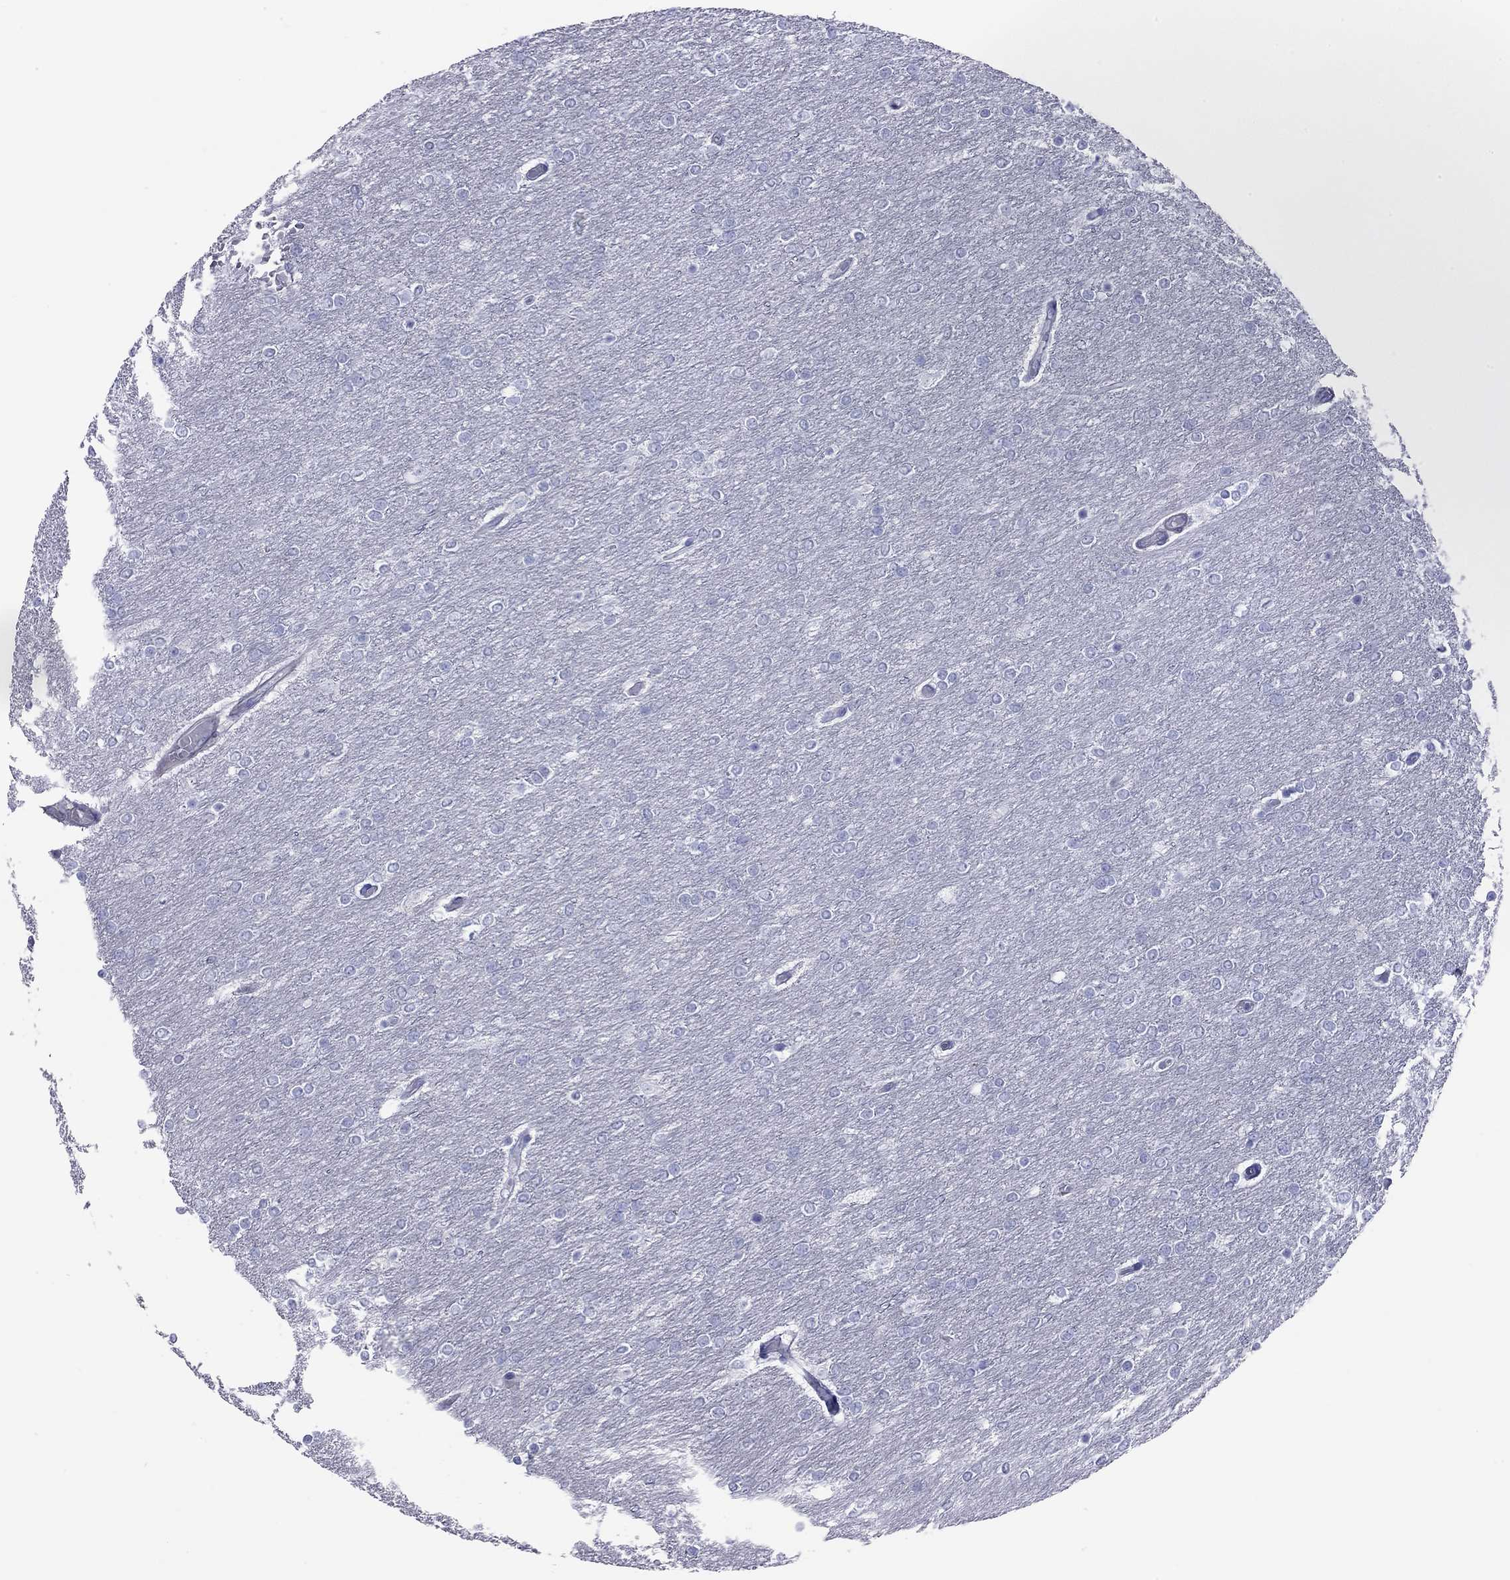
{"staining": {"intensity": "negative", "quantity": "none", "location": "none"}, "tissue": "glioma", "cell_type": "Tumor cells", "image_type": "cancer", "snomed": [{"axis": "morphology", "description": "Glioma, malignant, High grade"}, {"axis": "topography", "description": "Brain"}], "caption": "This is a photomicrograph of immunohistochemistry staining of malignant high-grade glioma, which shows no staining in tumor cells.", "gene": "ACTL7B", "patient": {"sex": "female", "age": 61}}